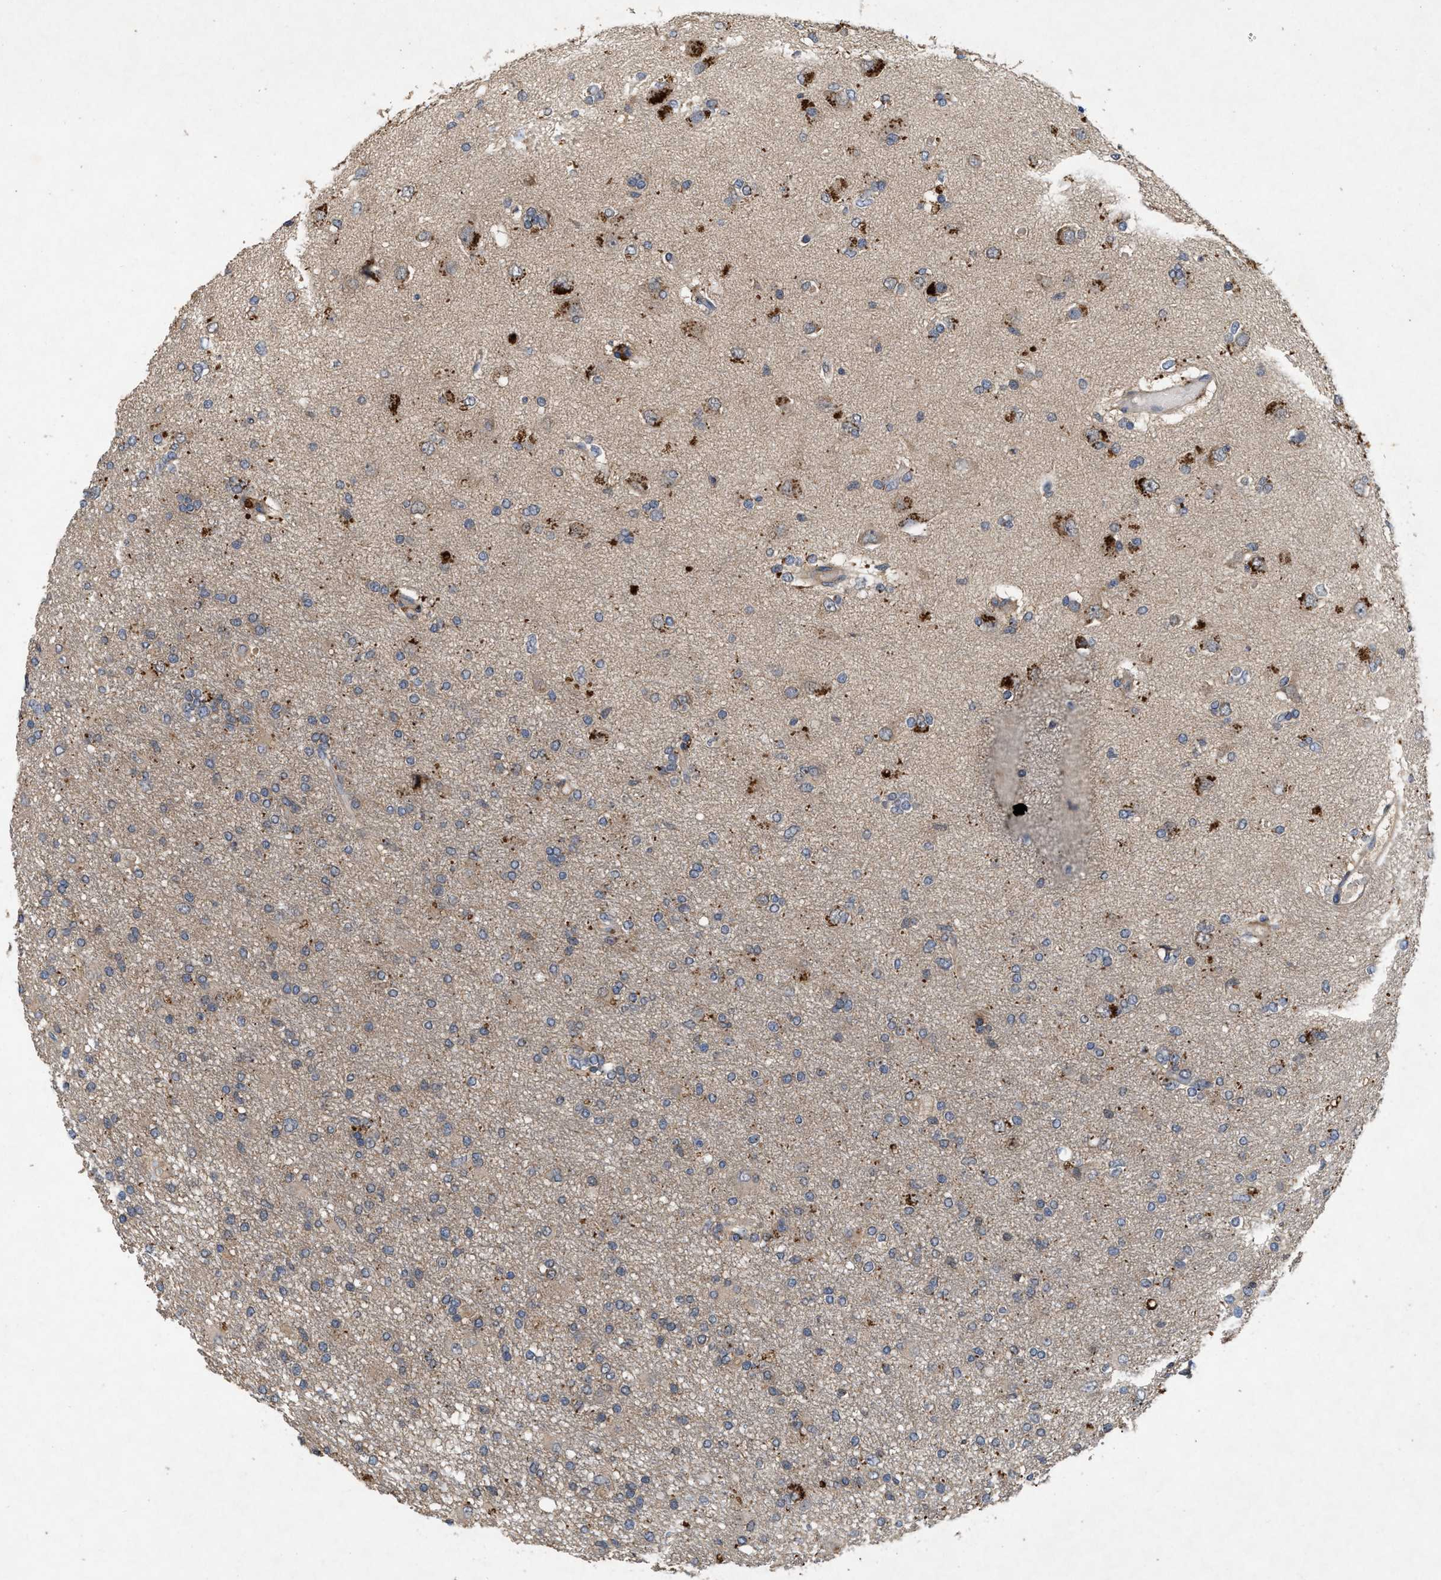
{"staining": {"intensity": "negative", "quantity": "none", "location": "none"}, "tissue": "glioma", "cell_type": "Tumor cells", "image_type": "cancer", "snomed": [{"axis": "morphology", "description": "Glioma, malignant, High grade"}, {"axis": "topography", "description": "Brain"}], "caption": "Immunohistochemistry histopathology image of malignant glioma (high-grade) stained for a protein (brown), which shows no positivity in tumor cells.", "gene": "LPAR2", "patient": {"sex": "female", "age": 59}}